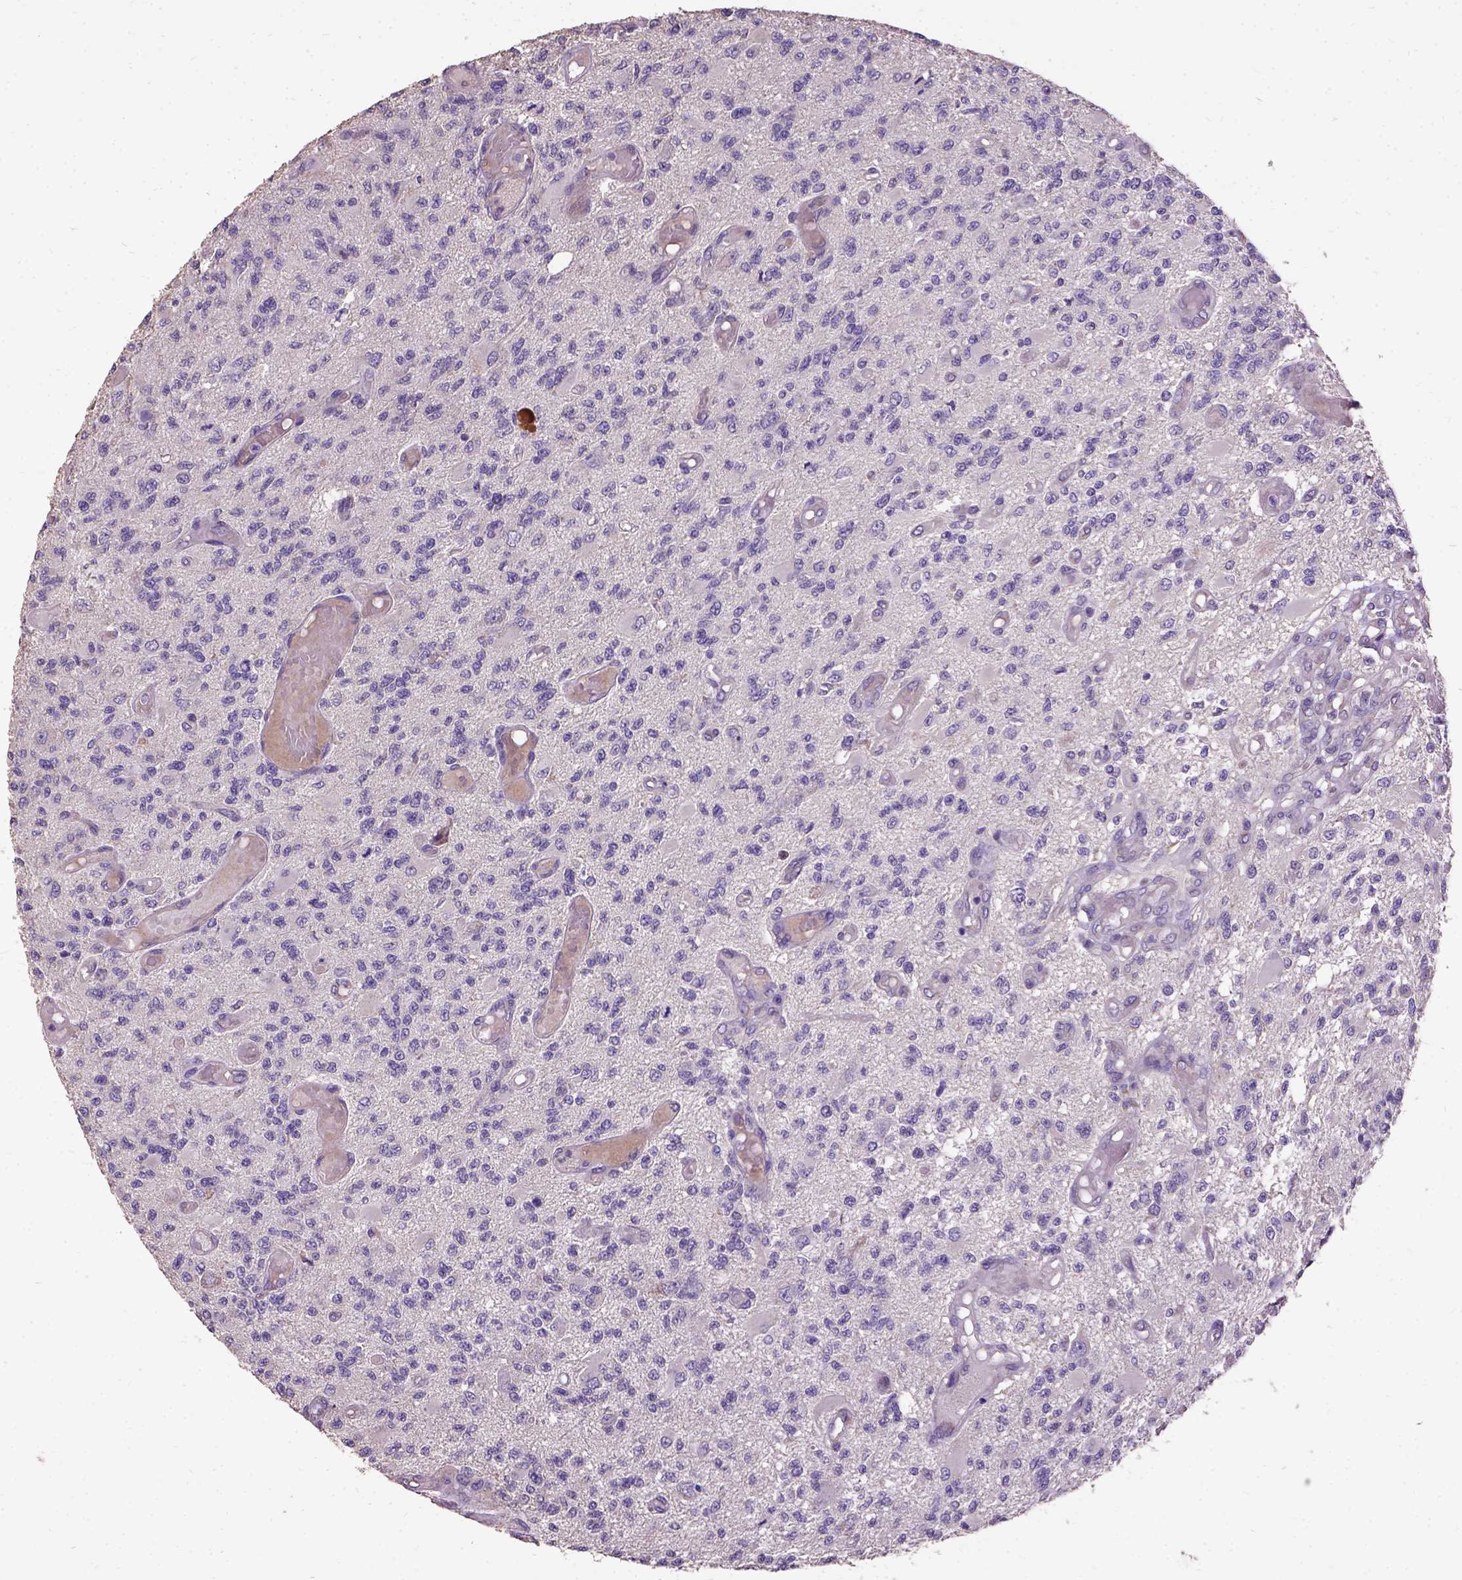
{"staining": {"intensity": "negative", "quantity": "none", "location": "none"}, "tissue": "glioma", "cell_type": "Tumor cells", "image_type": "cancer", "snomed": [{"axis": "morphology", "description": "Glioma, malignant, High grade"}, {"axis": "topography", "description": "Brain"}], "caption": "High magnification brightfield microscopy of malignant glioma (high-grade) stained with DAB (3,3'-diaminobenzidine) (brown) and counterstained with hematoxylin (blue): tumor cells show no significant expression. (DAB (3,3'-diaminobenzidine) immunohistochemistry (IHC) with hematoxylin counter stain).", "gene": "DQX1", "patient": {"sex": "female", "age": 63}}